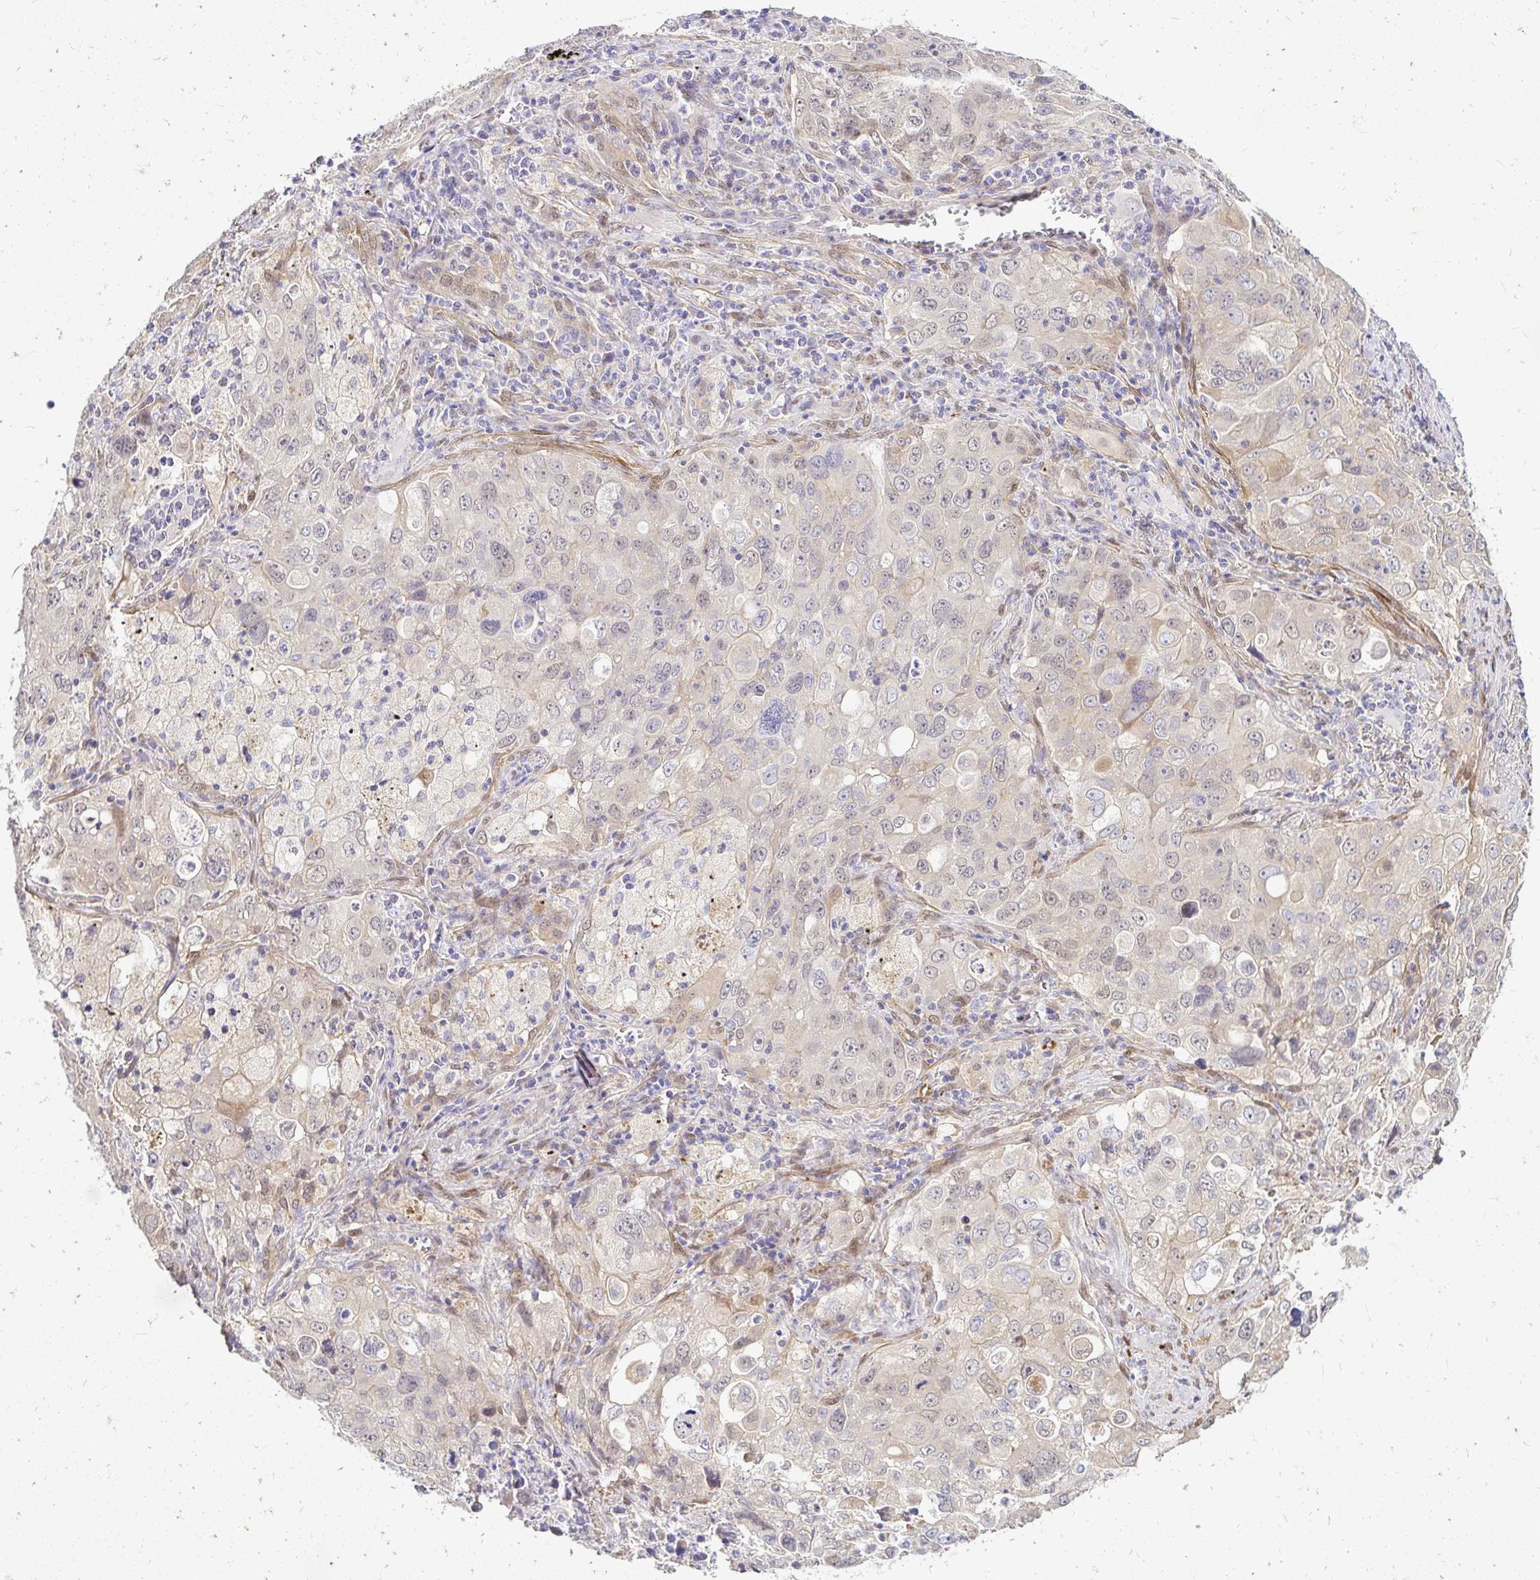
{"staining": {"intensity": "negative", "quantity": "none", "location": "none"}, "tissue": "lung cancer", "cell_type": "Tumor cells", "image_type": "cancer", "snomed": [{"axis": "morphology", "description": "Adenocarcinoma, NOS"}, {"axis": "morphology", "description": "Adenocarcinoma, metastatic, NOS"}, {"axis": "topography", "description": "Lymph node"}, {"axis": "topography", "description": "Lung"}], "caption": "Lung cancer was stained to show a protein in brown. There is no significant expression in tumor cells.", "gene": "YAP1", "patient": {"sex": "female", "age": 42}}